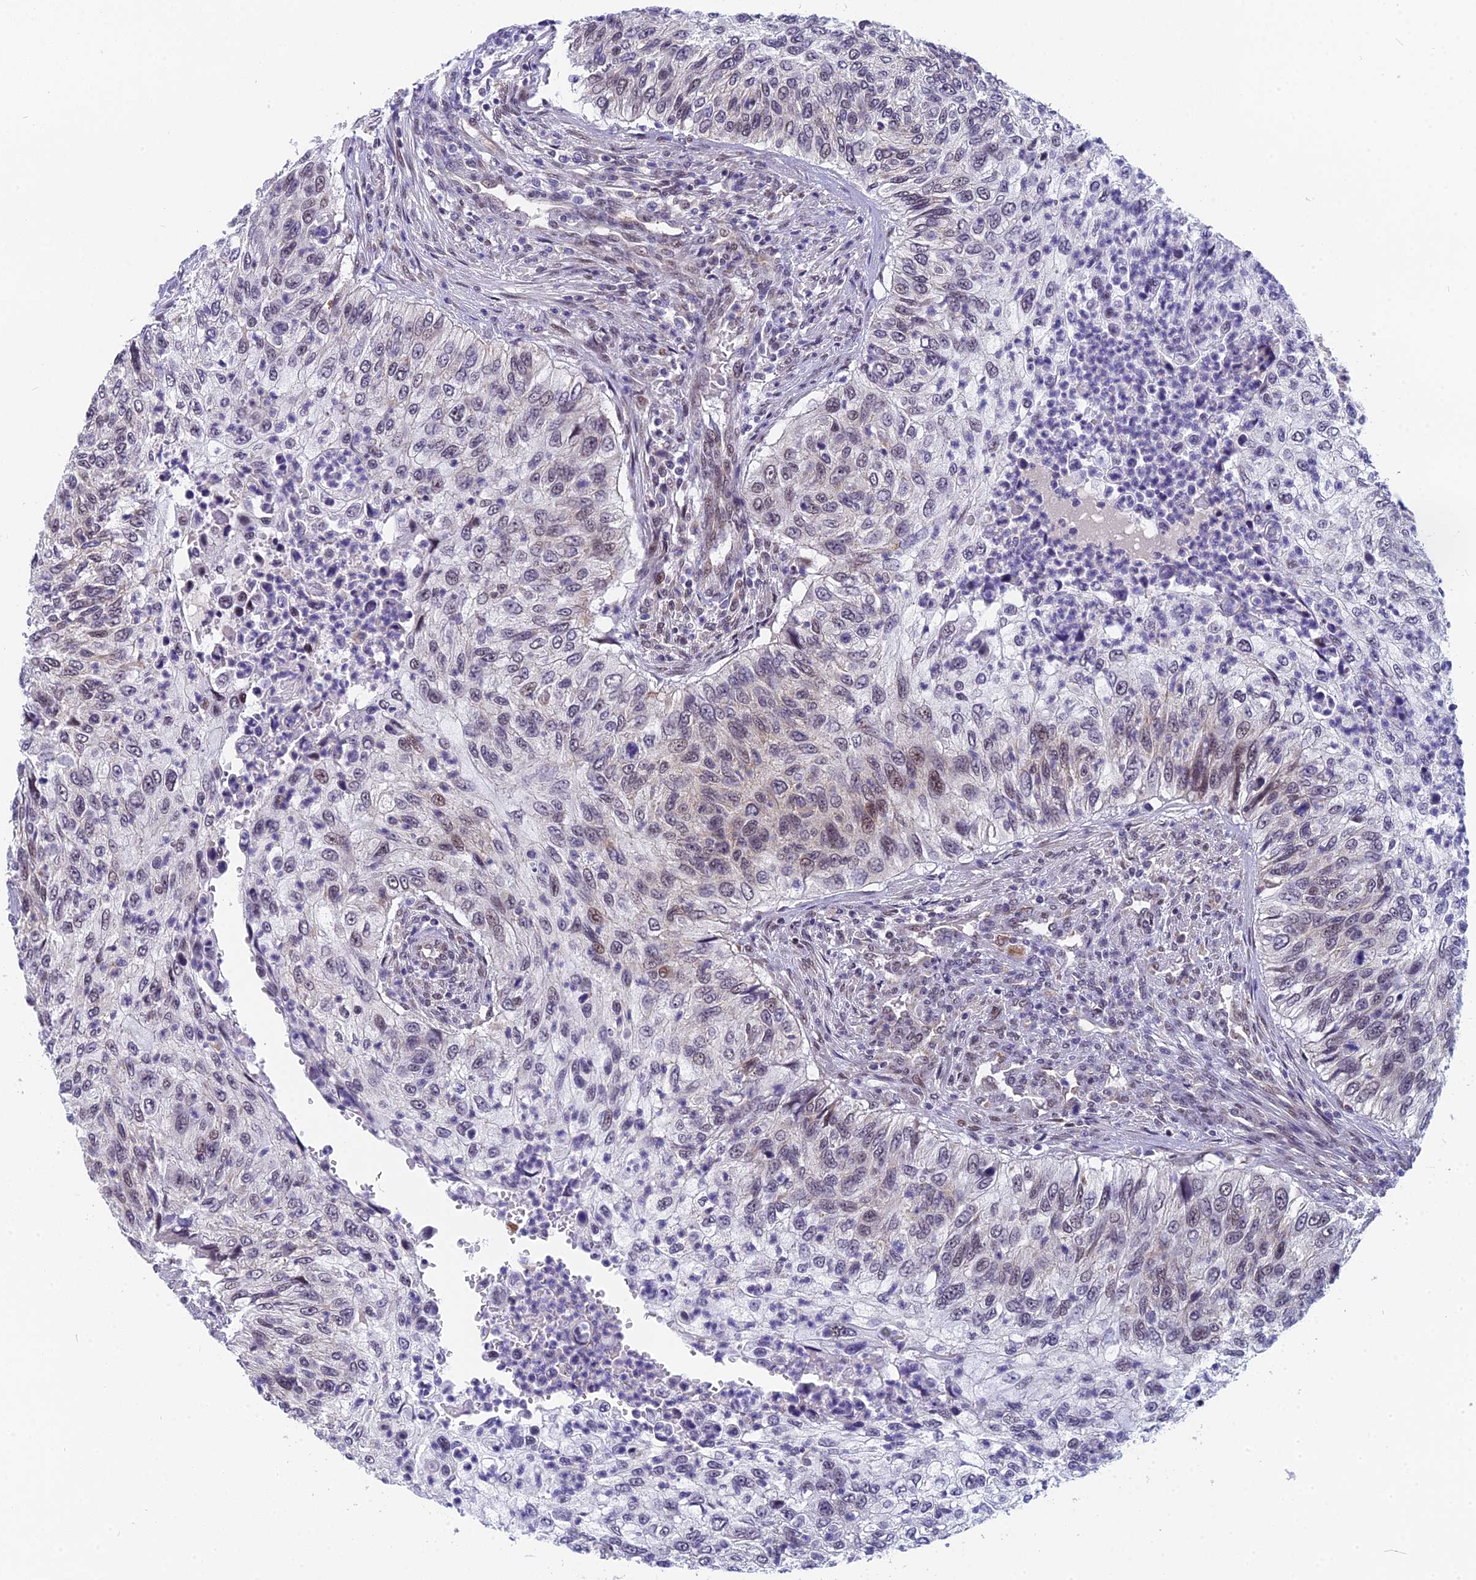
{"staining": {"intensity": "moderate", "quantity": "<25%", "location": "nuclear"}, "tissue": "urothelial cancer", "cell_type": "Tumor cells", "image_type": "cancer", "snomed": [{"axis": "morphology", "description": "Urothelial carcinoma, High grade"}, {"axis": "topography", "description": "Urinary bladder"}], "caption": "DAB (3,3'-diaminobenzidine) immunohistochemical staining of urothelial cancer exhibits moderate nuclear protein expression in approximately <25% of tumor cells.", "gene": "CMC1", "patient": {"sex": "female", "age": 60}}